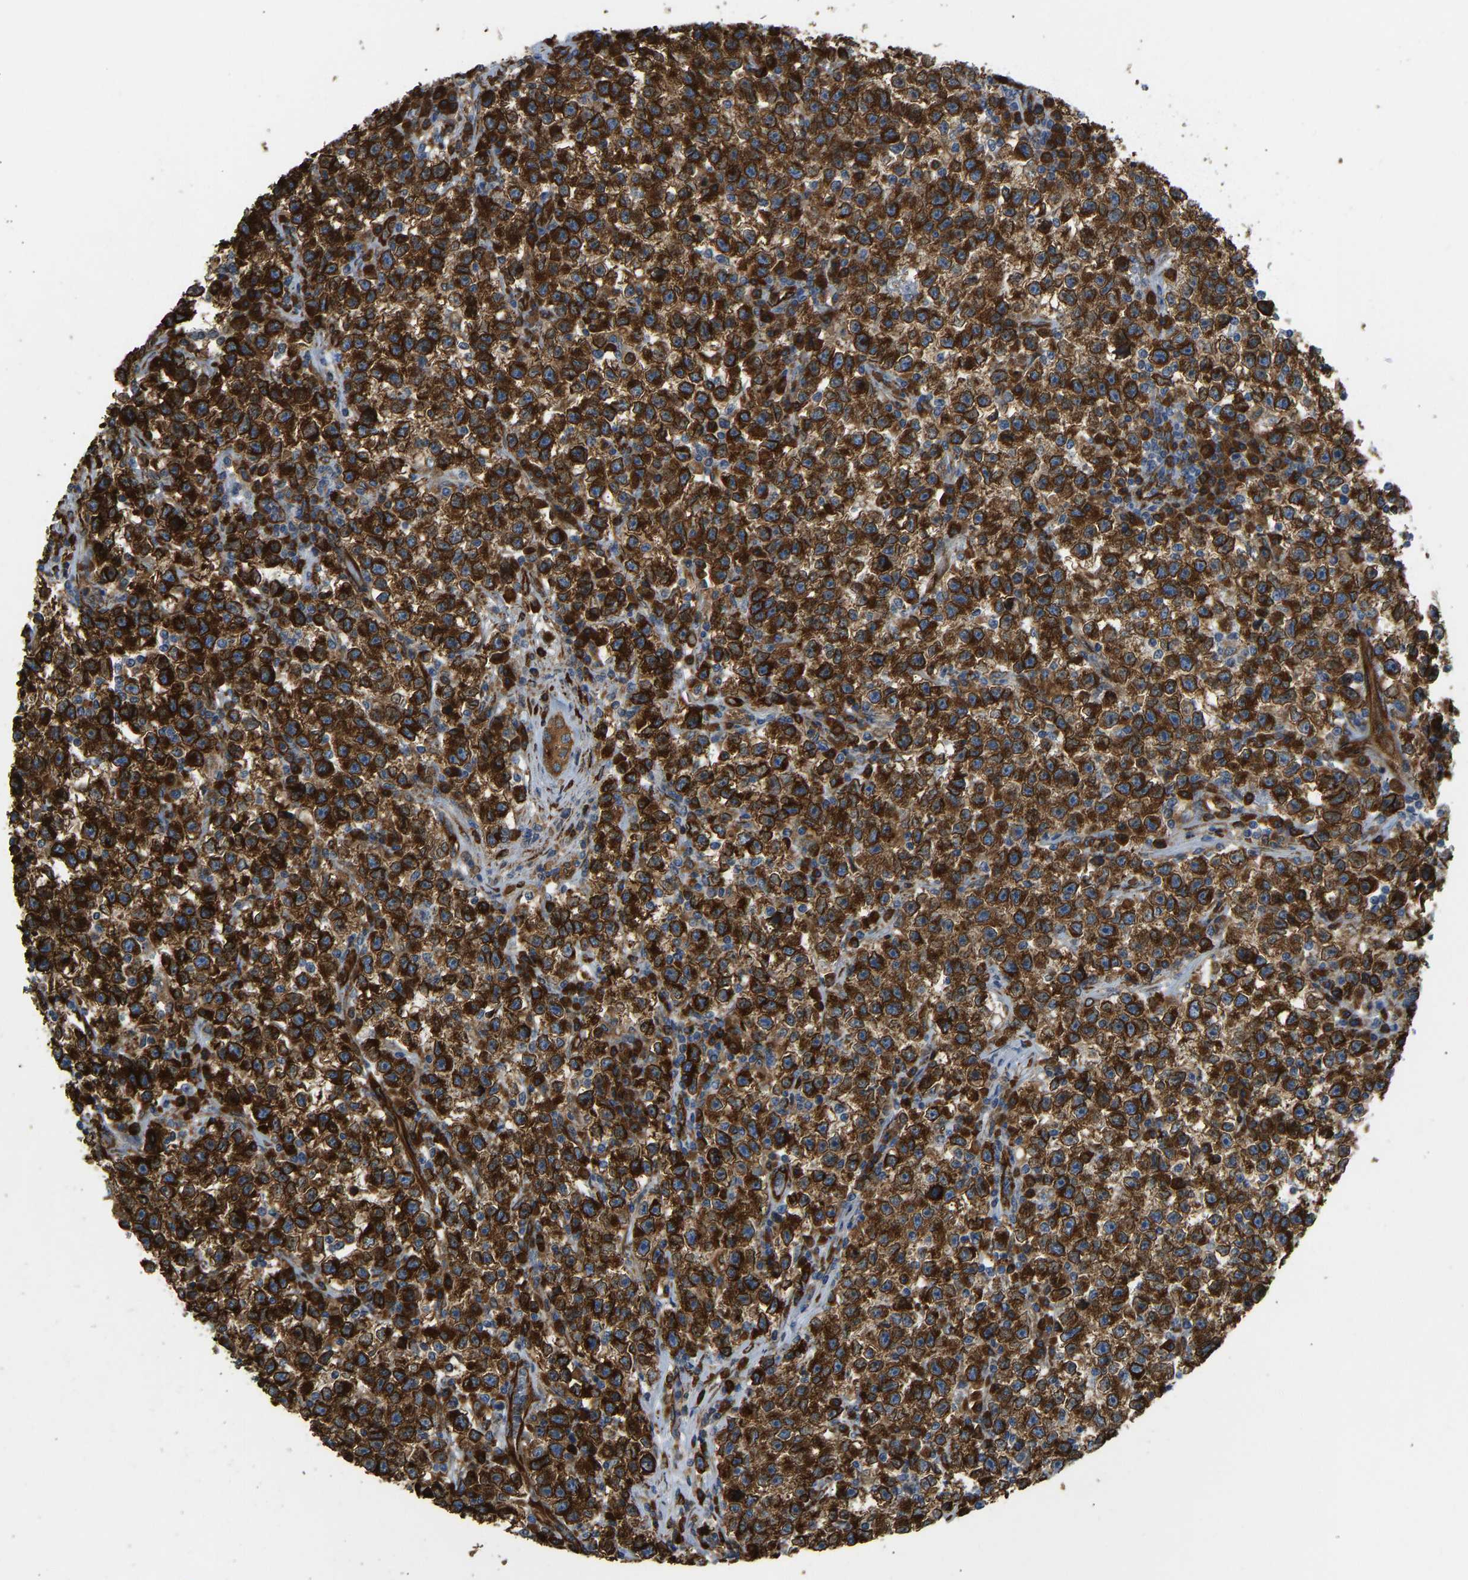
{"staining": {"intensity": "strong", "quantity": ">75%", "location": "cytoplasmic/membranous,nuclear"}, "tissue": "testis cancer", "cell_type": "Tumor cells", "image_type": "cancer", "snomed": [{"axis": "morphology", "description": "Seminoma, NOS"}, {"axis": "topography", "description": "Testis"}], "caption": "Testis cancer (seminoma) tissue displays strong cytoplasmic/membranous and nuclear positivity in approximately >75% of tumor cells, visualized by immunohistochemistry.", "gene": "BEX3", "patient": {"sex": "male", "age": 22}}